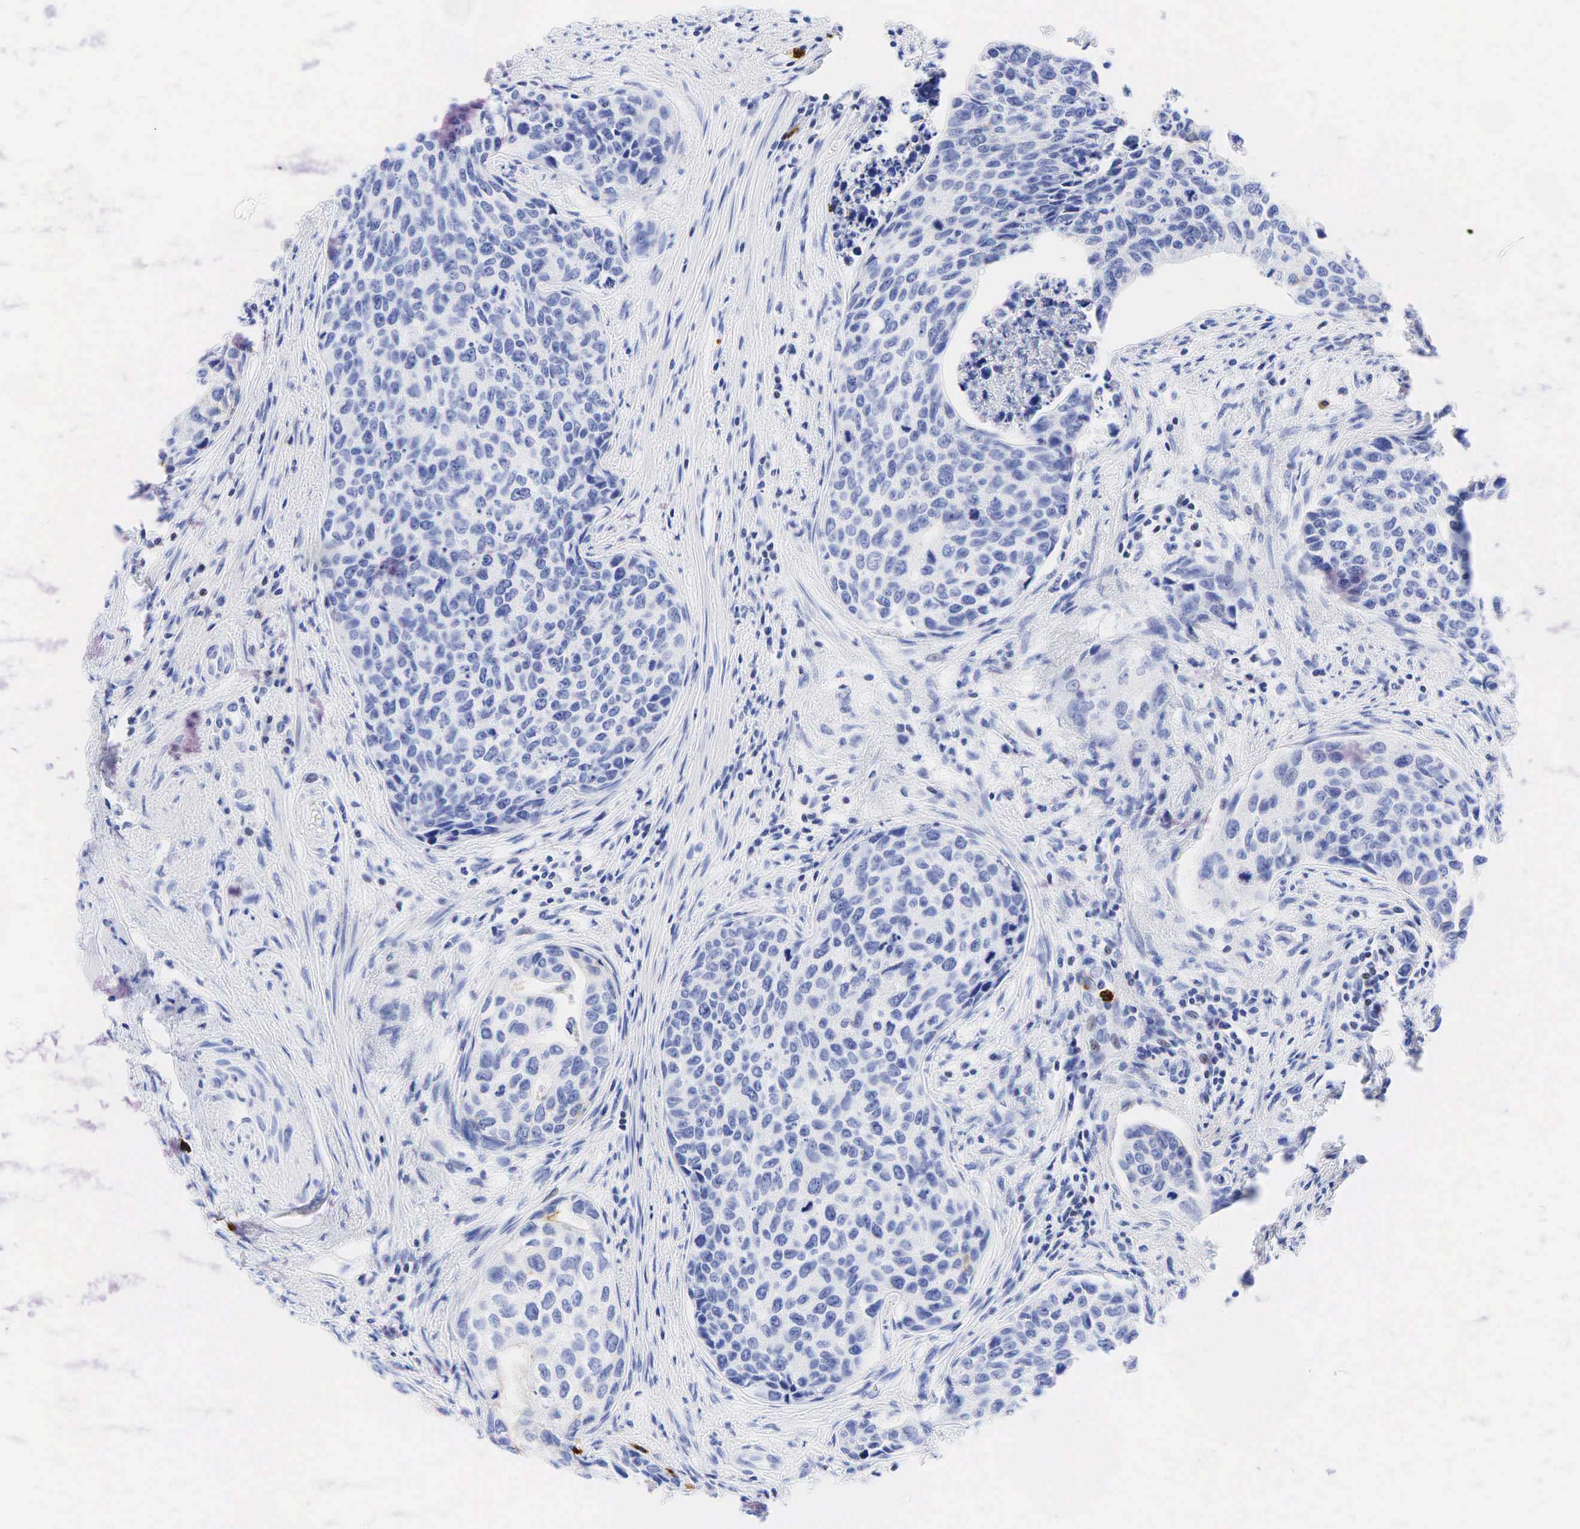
{"staining": {"intensity": "negative", "quantity": "none", "location": "none"}, "tissue": "urothelial cancer", "cell_type": "Tumor cells", "image_type": "cancer", "snomed": [{"axis": "morphology", "description": "Urothelial carcinoma, High grade"}, {"axis": "topography", "description": "Urinary bladder"}], "caption": "Urothelial cancer was stained to show a protein in brown. There is no significant staining in tumor cells.", "gene": "FUT4", "patient": {"sex": "male", "age": 81}}